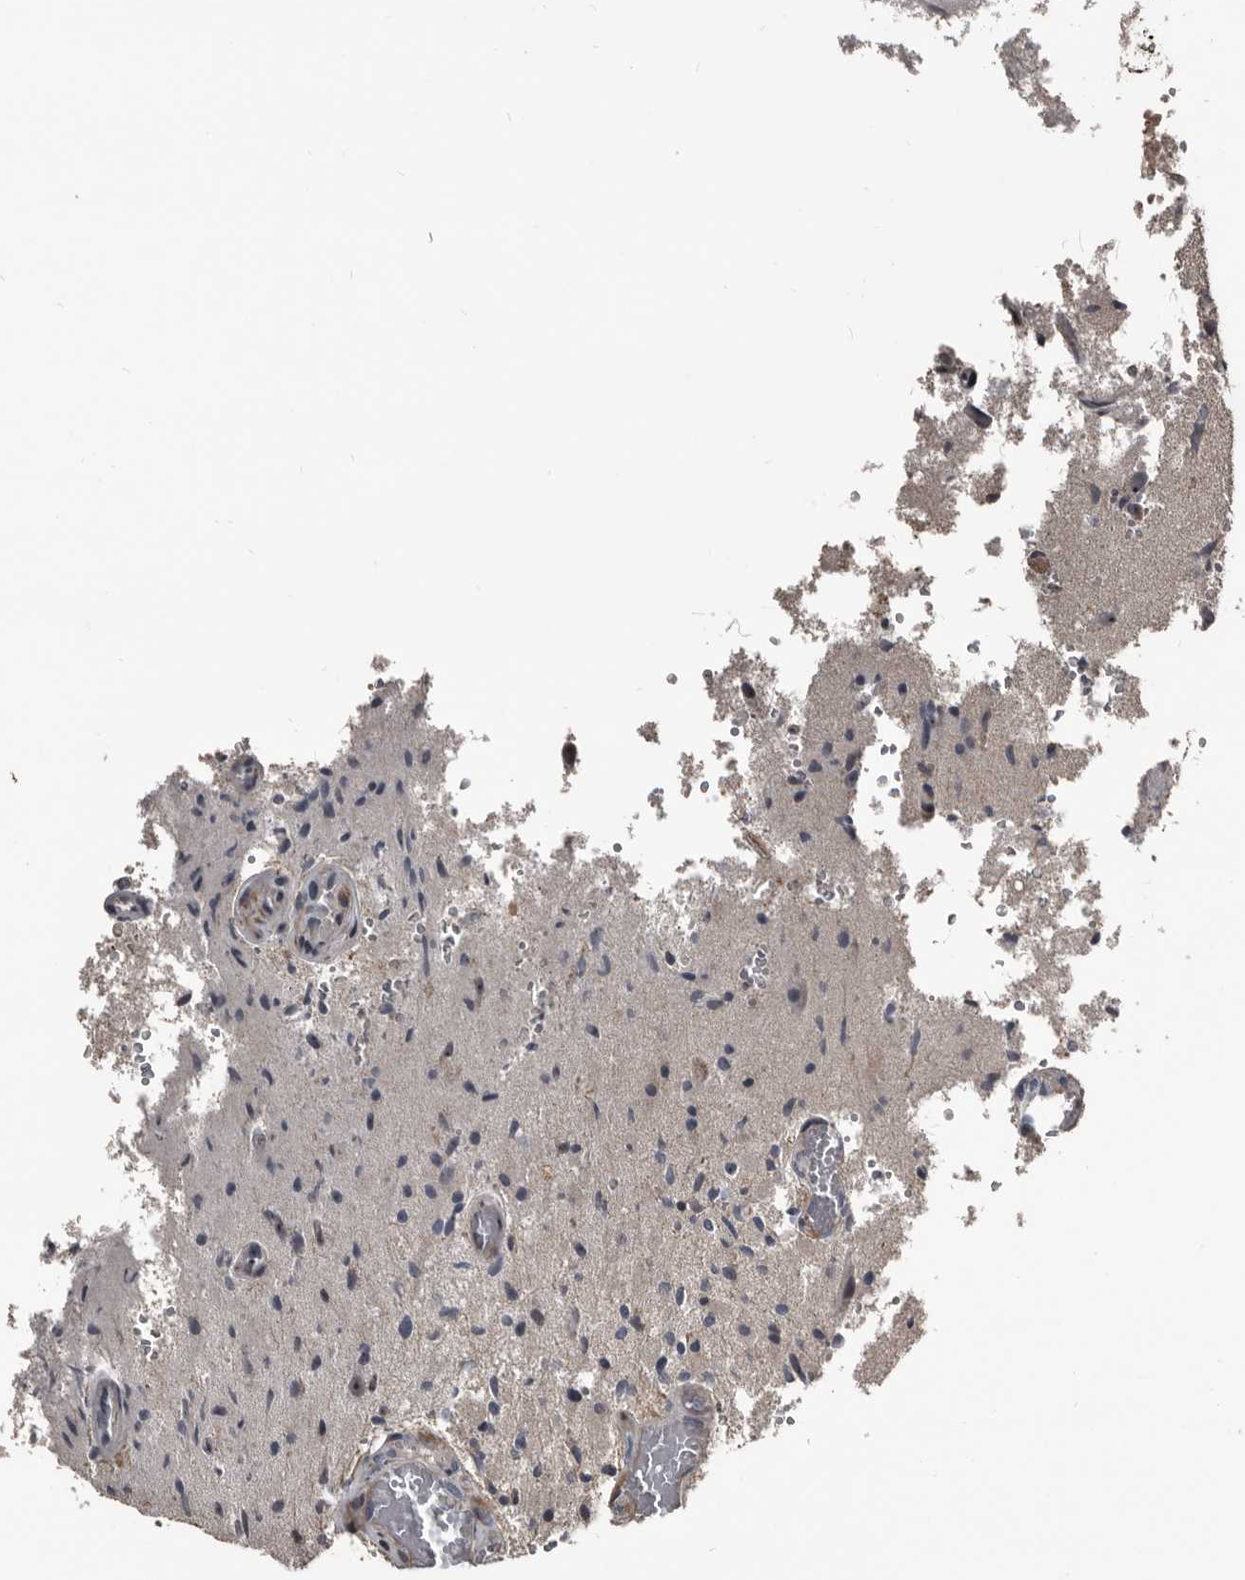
{"staining": {"intensity": "negative", "quantity": "none", "location": "none"}, "tissue": "glioma", "cell_type": "Tumor cells", "image_type": "cancer", "snomed": [{"axis": "morphology", "description": "Normal tissue, NOS"}, {"axis": "morphology", "description": "Glioma, malignant, High grade"}, {"axis": "topography", "description": "Cerebral cortex"}], "caption": "An image of human malignant glioma (high-grade) is negative for staining in tumor cells.", "gene": "DHPS", "patient": {"sex": "male", "age": 77}}